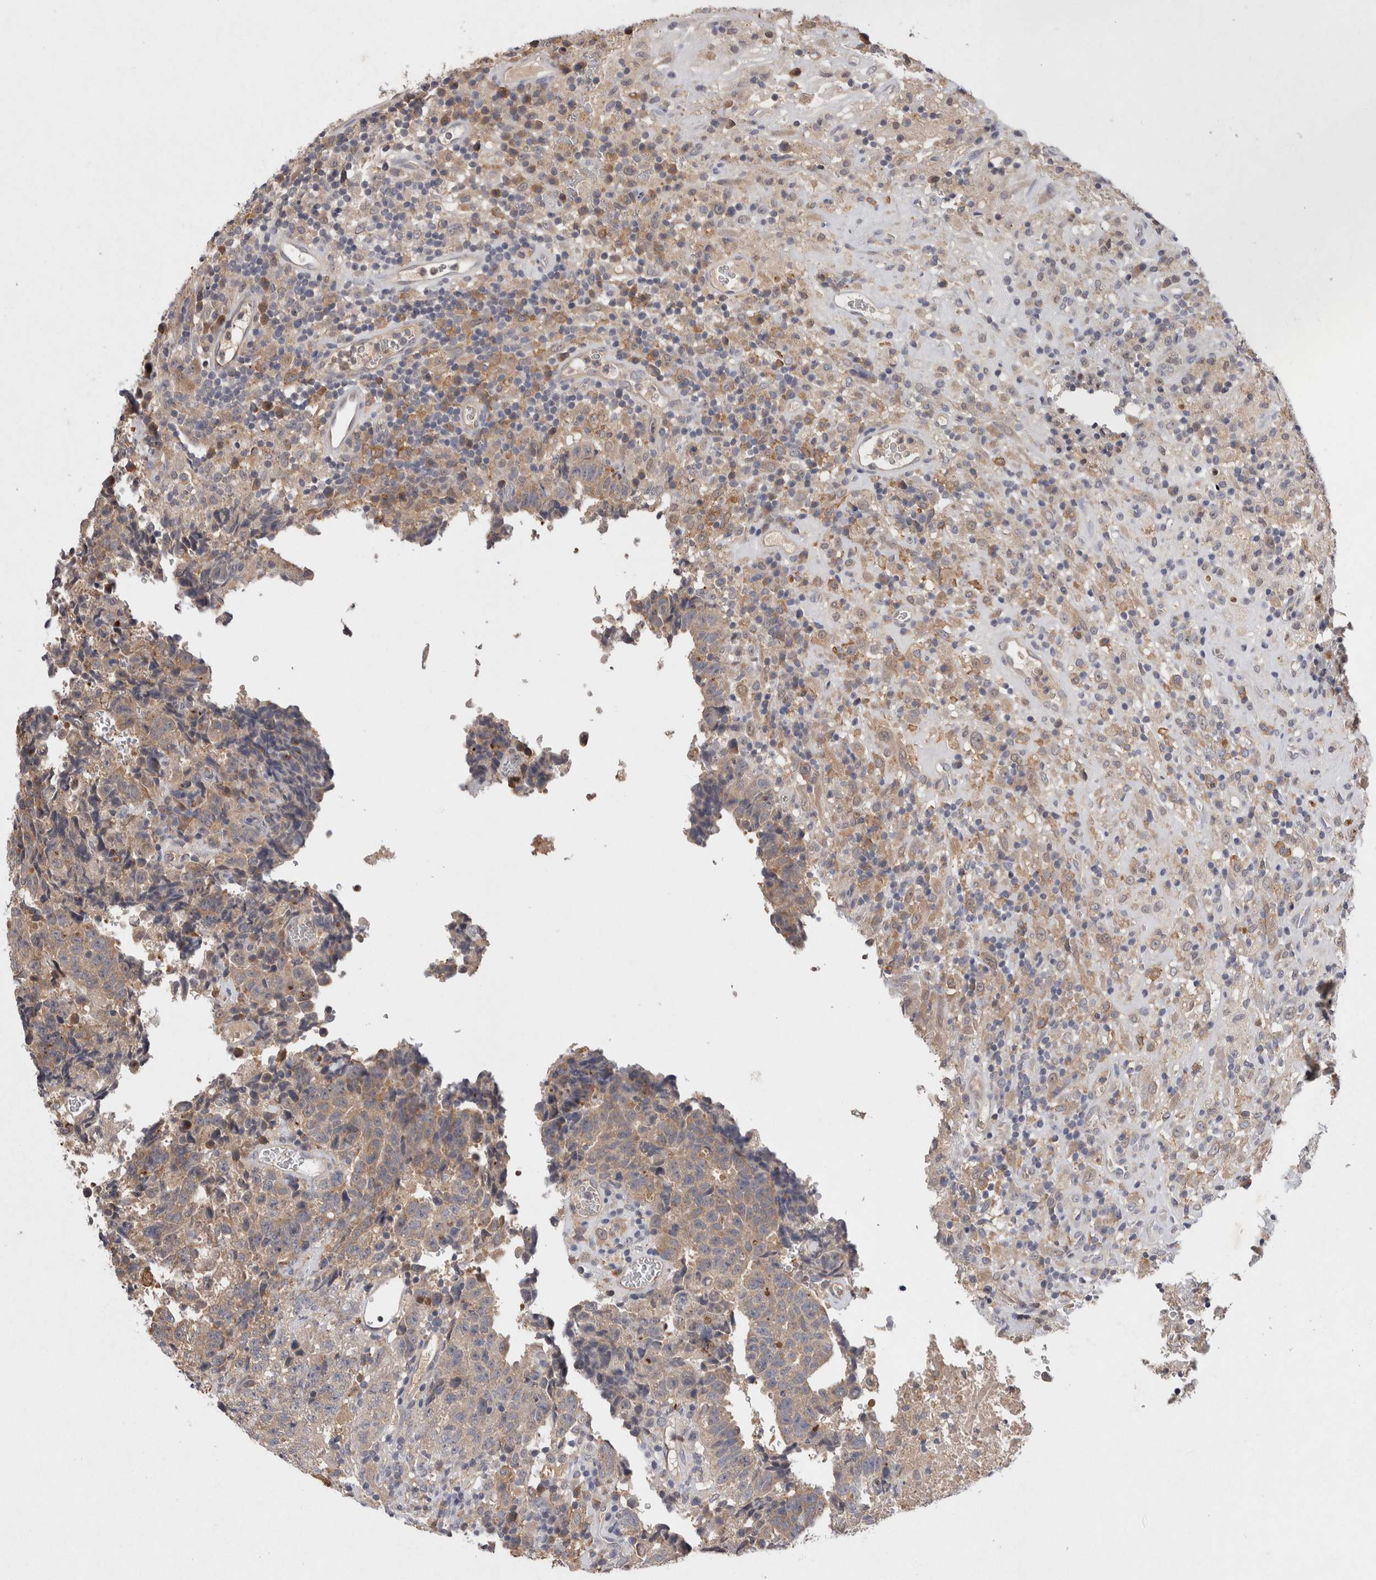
{"staining": {"intensity": "moderate", "quantity": "<25%", "location": "cytoplasmic/membranous"}, "tissue": "testis cancer", "cell_type": "Tumor cells", "image_type": "cancer", "snomed": [{"axis": "morphology", "description": "Necrosis, NOS"}, {"axis": "morphology", "description": "Carcinoma, Embryonal, NOS"}, {"axis": "topography", "description": "Testis"}], "caption": "Protein staining demonstrates moderate cytoplasmic/membranous expression in approximately <25% of tumor cells in testis cancer (embryonal carcinoma).", "gene": "VSIG4", "patient": {"sex": "male", "age": 19}}